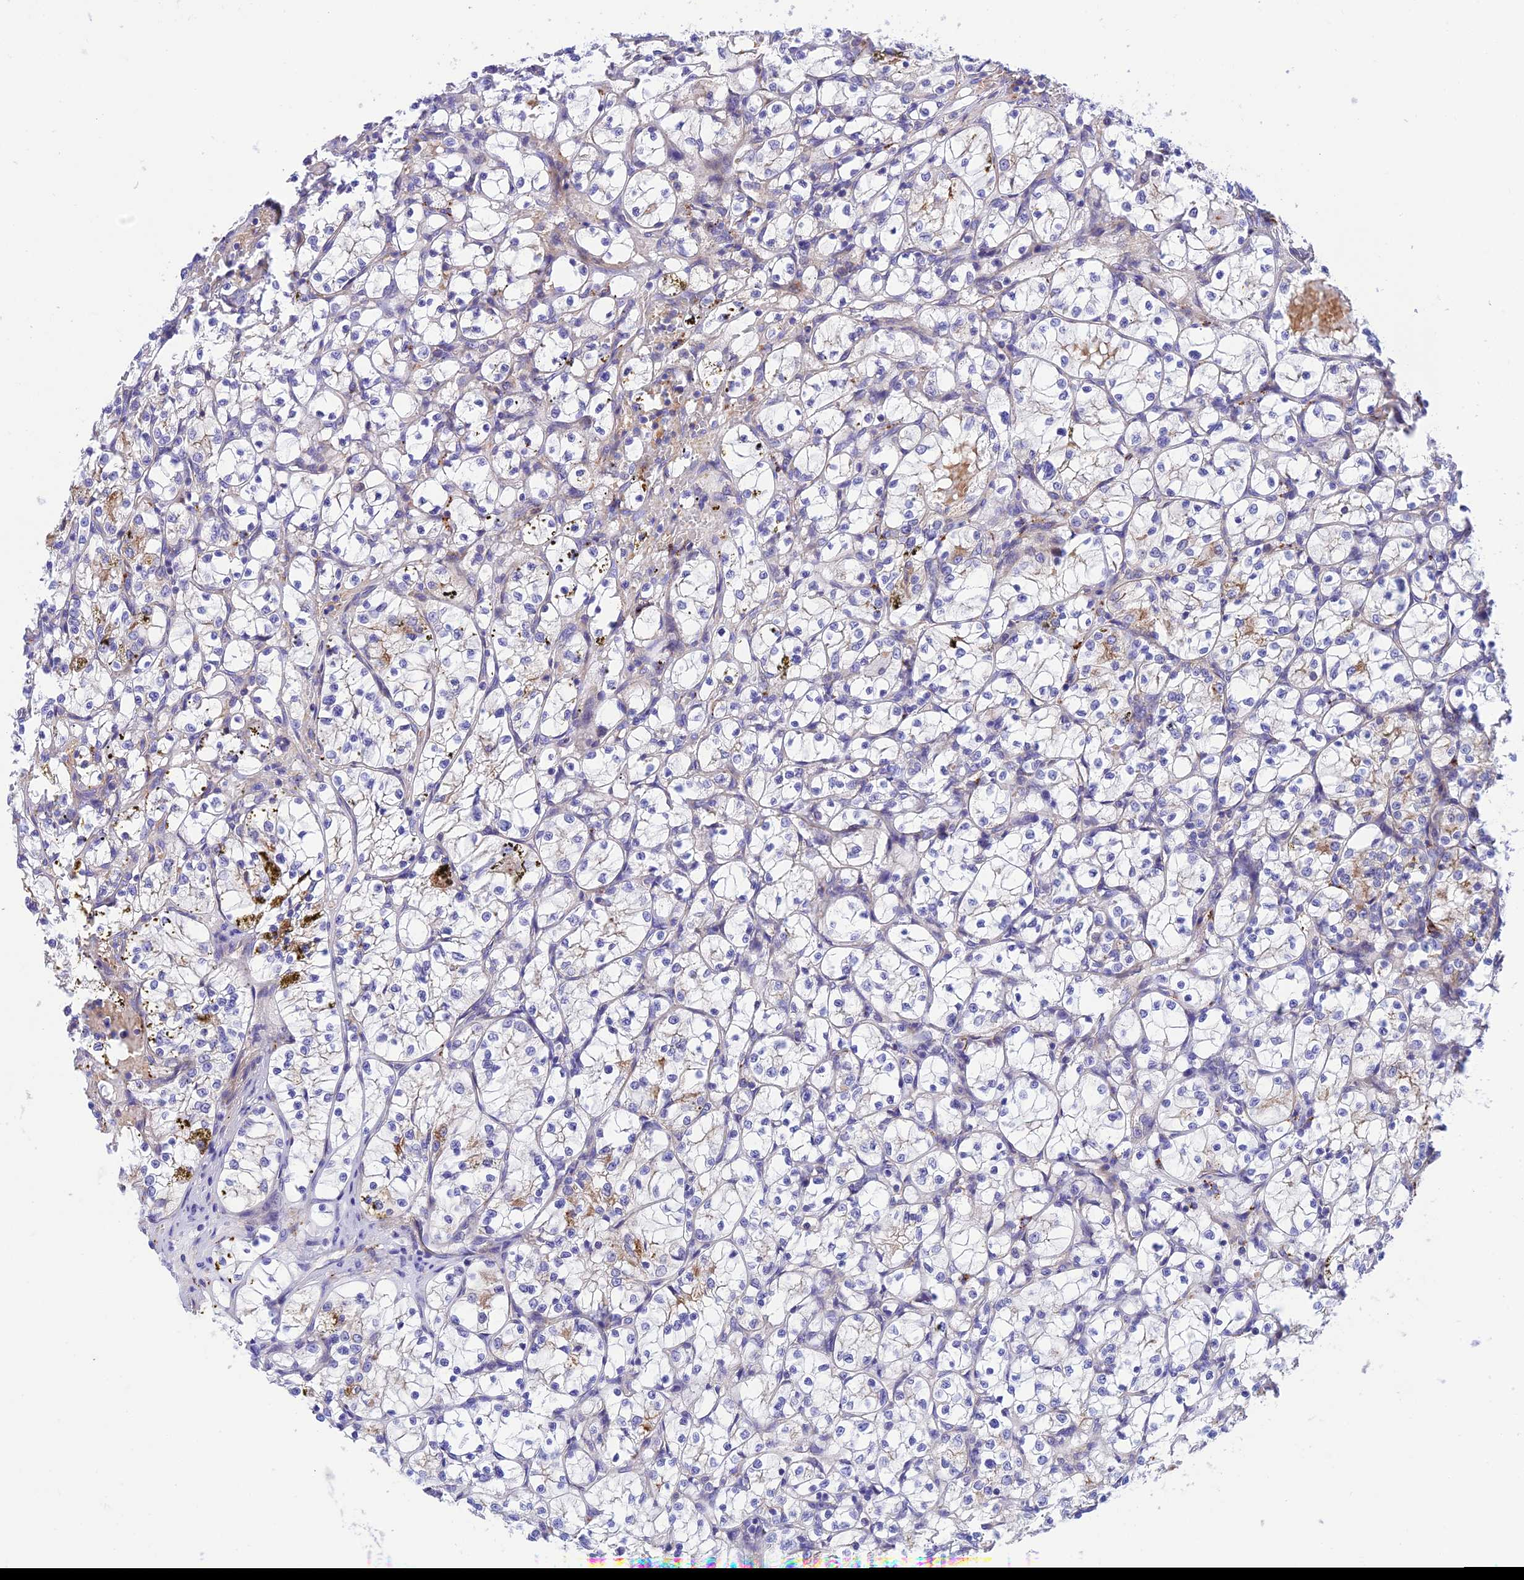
{"staining": {"intensity": "negative", "quantity": "none", "location": "none"}, "tissue": "renal cancer", "cell_type": "Tumor cells", "image_type": "cancer", "snomed": [{"axis": "morphology", "description": "Adenocarcinoma, NOS"}, {"axis": "topography", "description": "Kidney"}], "caption": "A high-resolution image shows immunohistochemistry staining of renal cancer (adenocarcinoma), which exhibits no significant staining in tumor cells. The staining was performed using DAB to visualize the protein expression in brown, while the nuclei were stained in blue with hematoxylin (Magnification: 20x).", "gene": "CCDC157", "patient": {"sex": "female", "age": 69}}